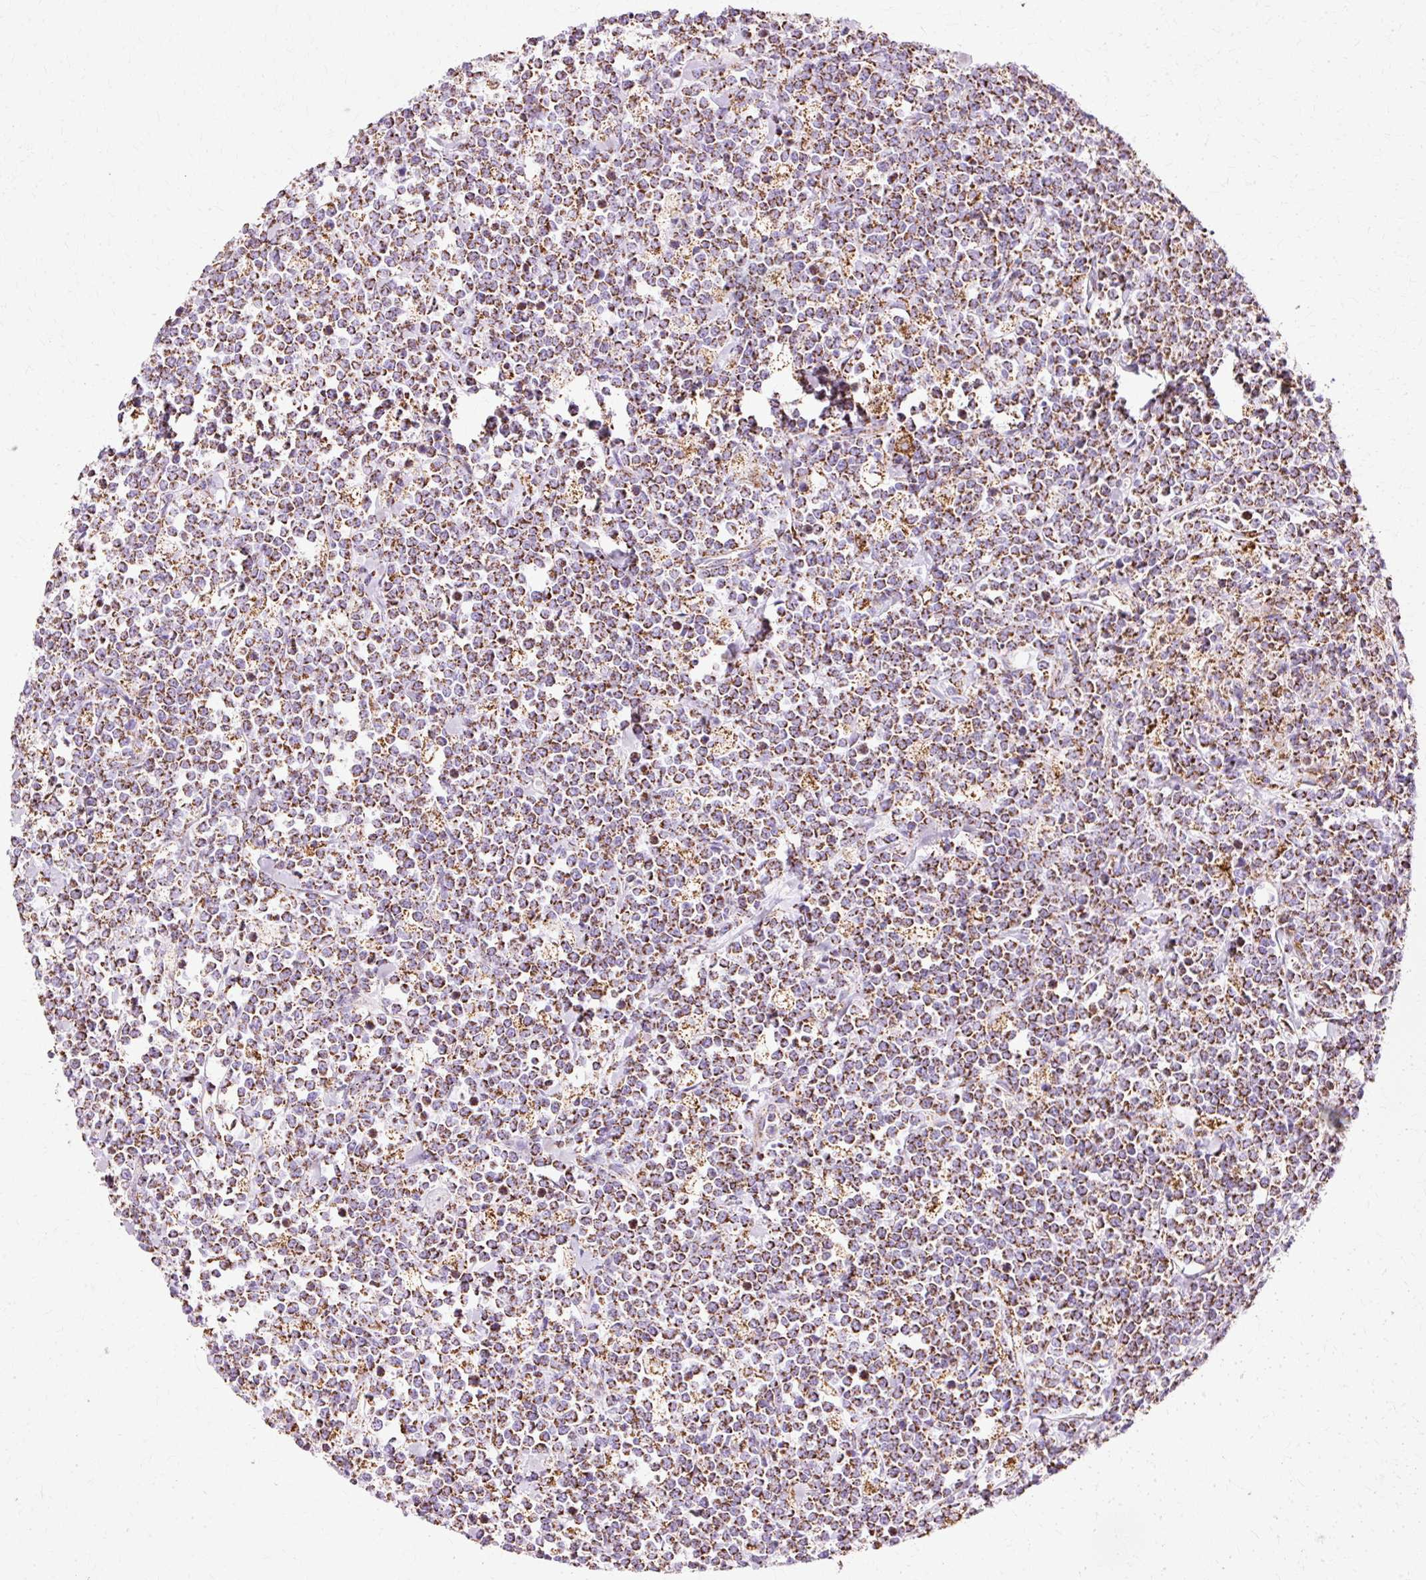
{"staining": {"intensity": "strong", "quantity": ">75%", "location": "cytoplasmic/membranous"}, "tissue": "lymphoma", "cell_type": "Tumor cells", "image_type": "cancer", "snomed": [{"axis": "morphology", "description": "Malignant lymphoma, non-Hodgkin's type, High grade"}, {"axis": "topography", "description": "Small intestine"}, {"axis": "topography", "description": "Colon"}], "caption": "This photomicrograph displays IHC staining of malignant lymphoma, non-Hodgkin's type (high-grade), with high strong cytoplasmic/membranous expression in approximately >75% of tumor cells.", "gene": "ATP5PO", "patient": {"sex": "male", "age": 8}}